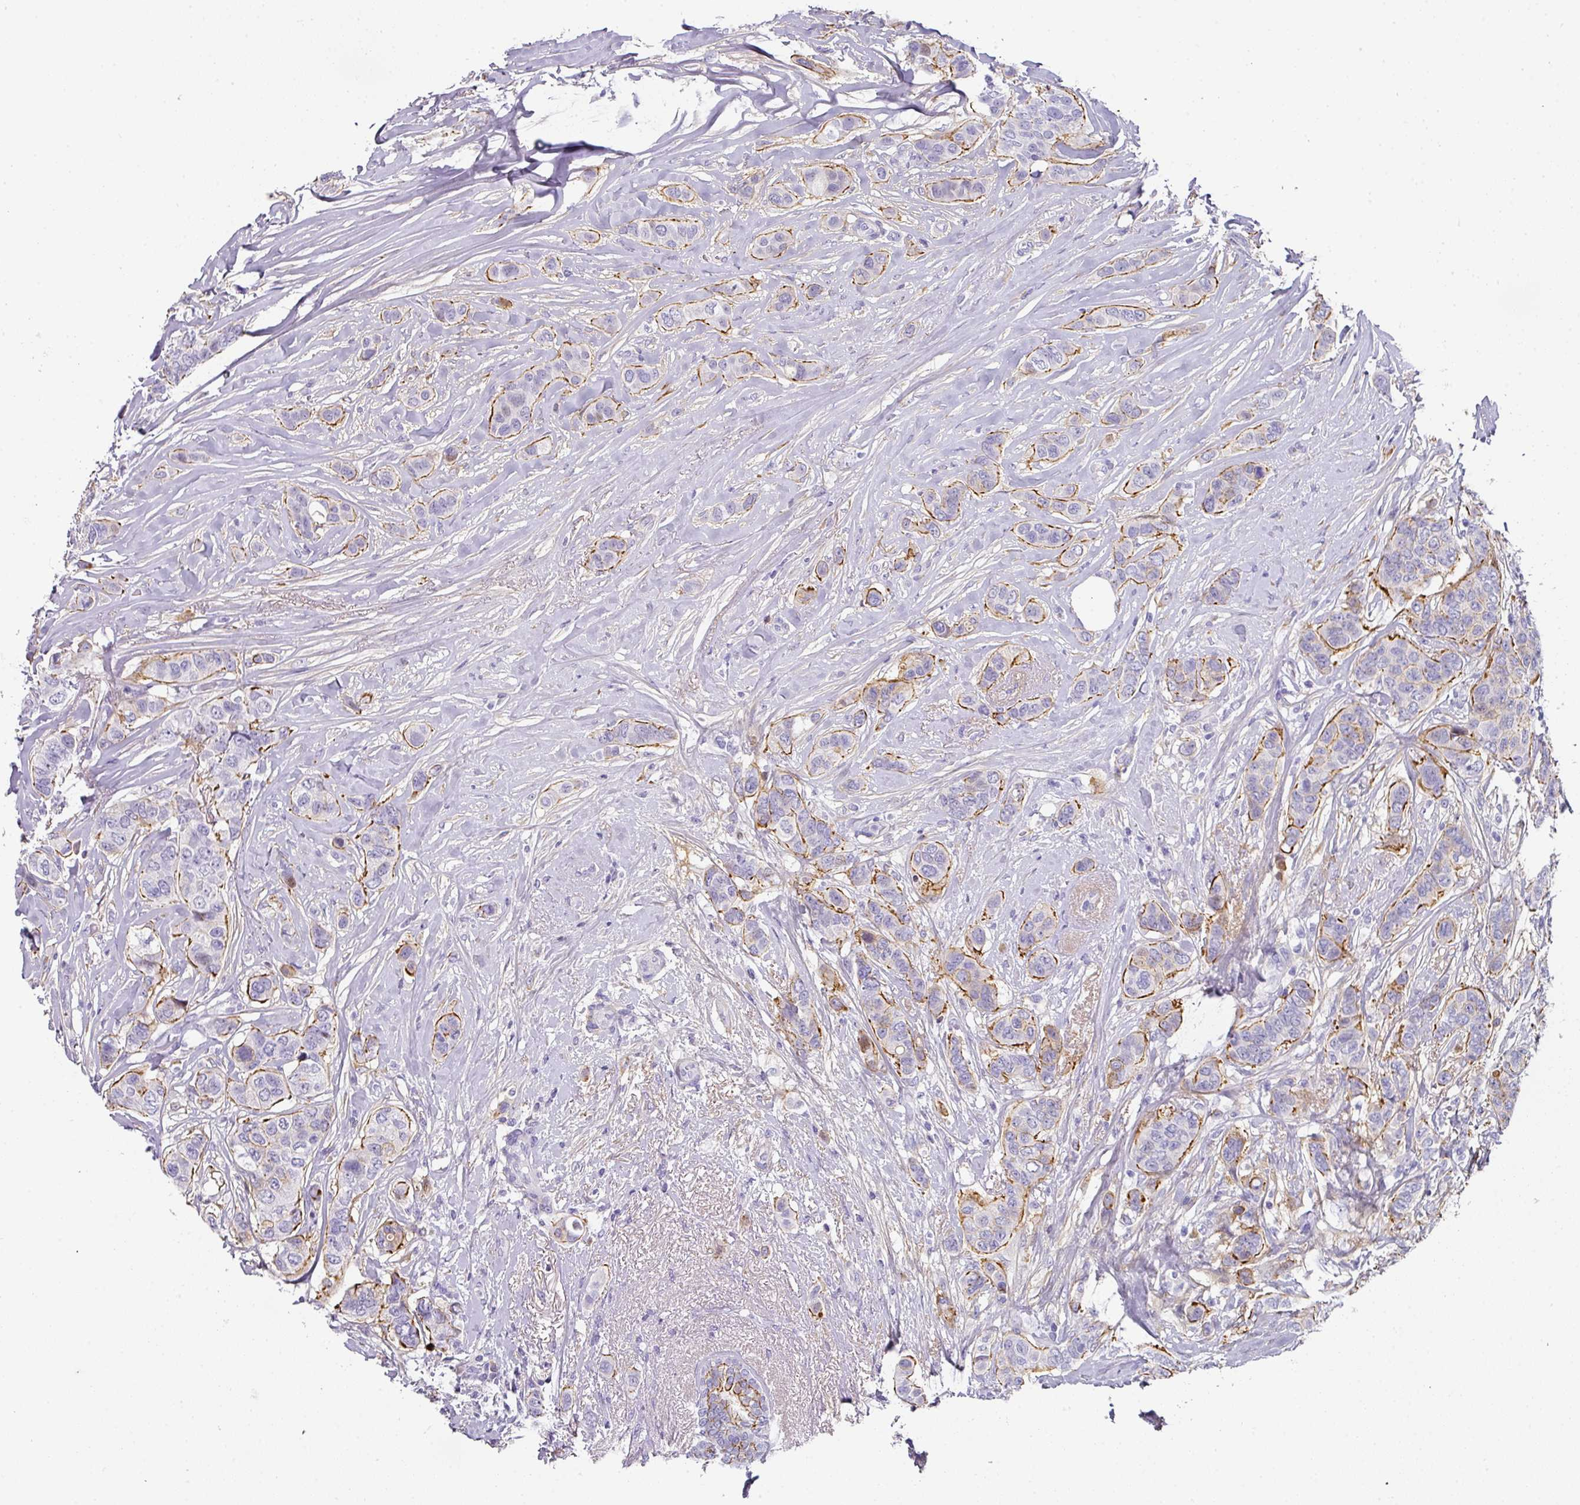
{"staining": {"intensity": "negative", "quantity": "none", "location": "none"}, "tissue": "breast cancer", "cell_type": "Tumor cells", "image_type": "cancer", "snomed": [{"axis": "morphology", "description": "Lobular carcinoma"}, {"axis": "topography", "description": "Breast"}], "caption": "Immunohistochemistry (IHC) of lobular carcinoma (breast) demonstrates no staining in tumor cells. (DAB immunohistochemistry (IHC) visualized using brightfield microscopy, high magnification).", "gene": "ANKRD29", "patient": {"sex": "female", "age": 51}}